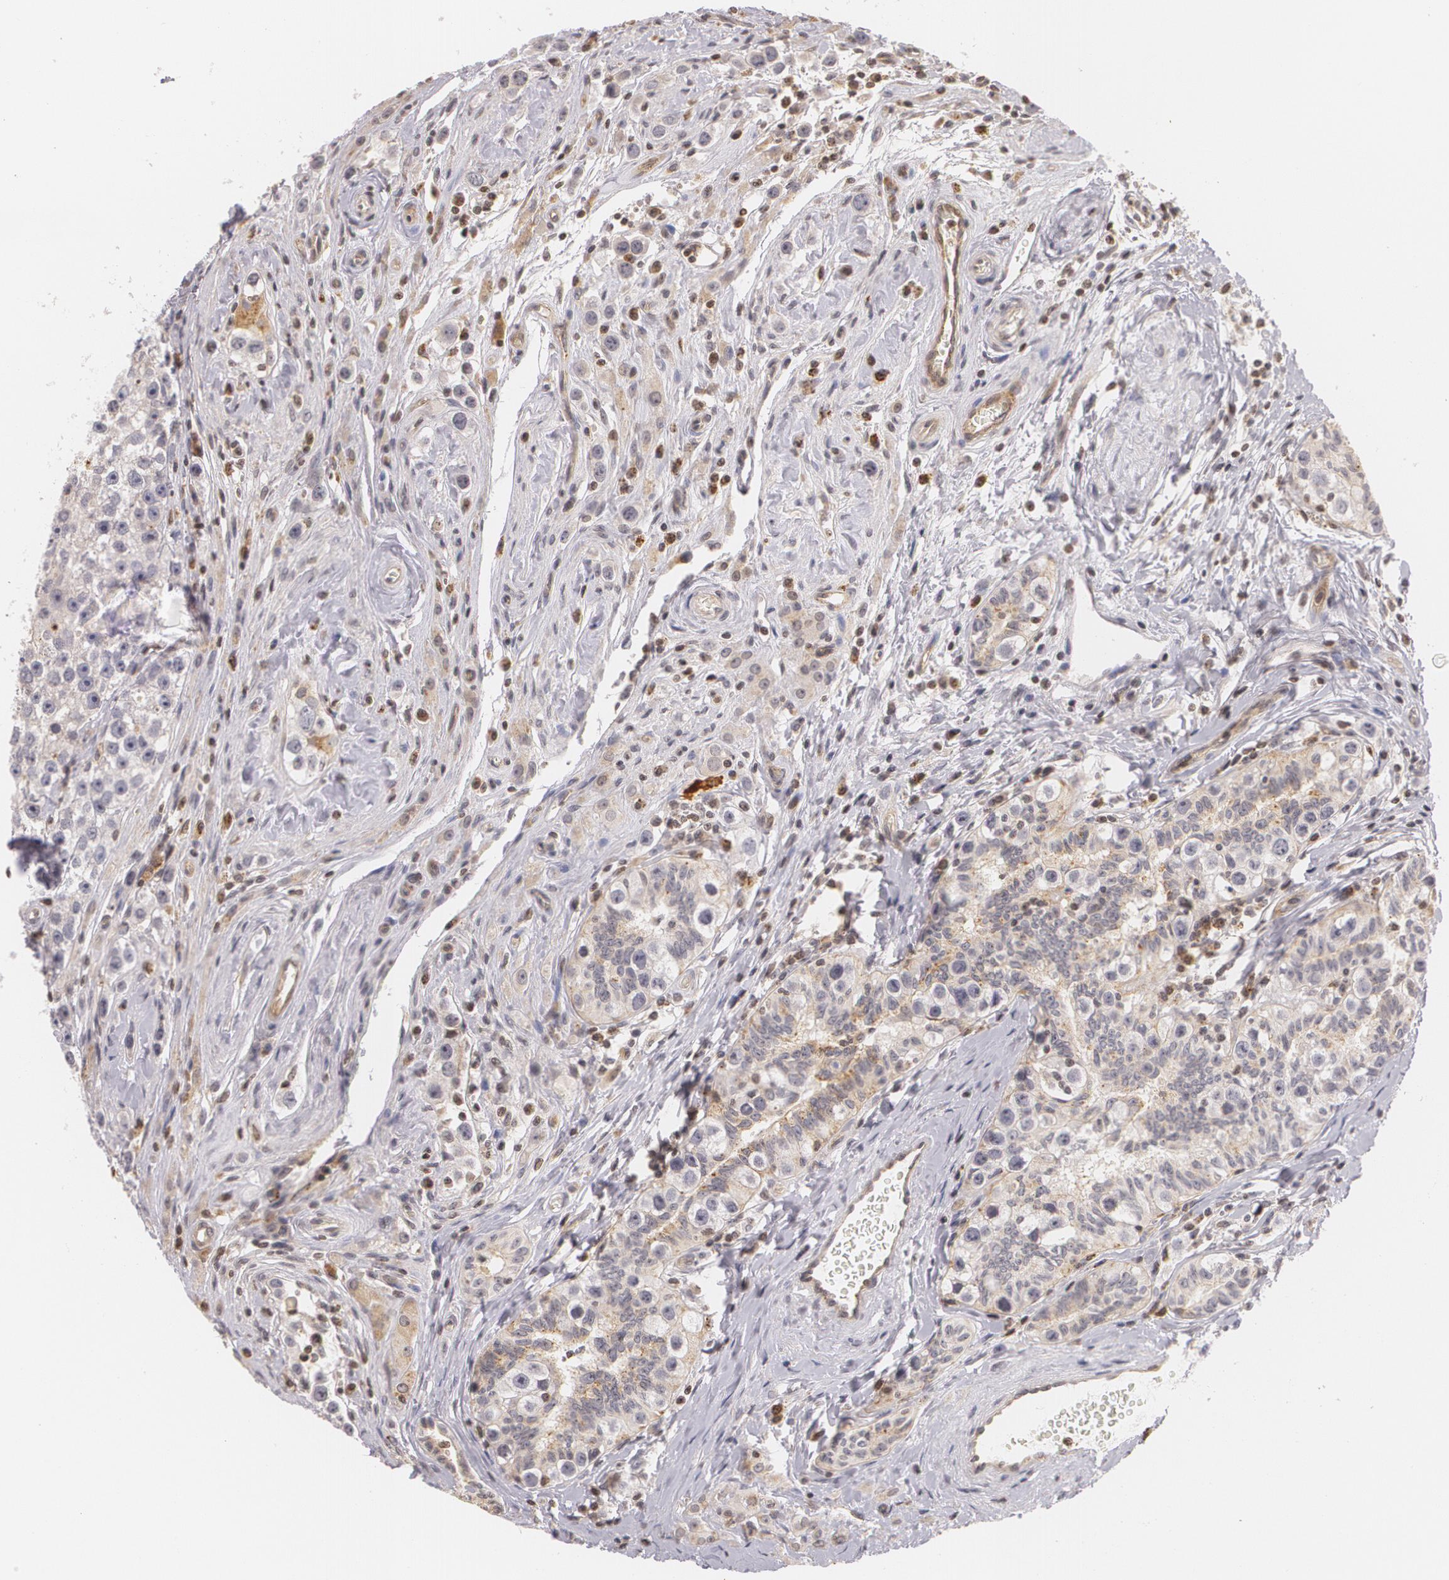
{"staining": {"intensity": "weak", "quantity": ">75%", "location": "cytoplasmic/membranous"}, "tissue": "testis cancer", "cell_type": "Tumor cells", "image_type": "cancer", "snomed": [{"axis": "morphology", "description": "Seminoma, NOS"}, {"axis": "topography", "description": "Testis"}], "caption": "Protein staining of seminoma (testis) tissue reveals weak cytoplasmic/membranous expression in about >75% of tumor cells.", "gene": "VAV3", "patient": {"sex": "male", "age": 32}}